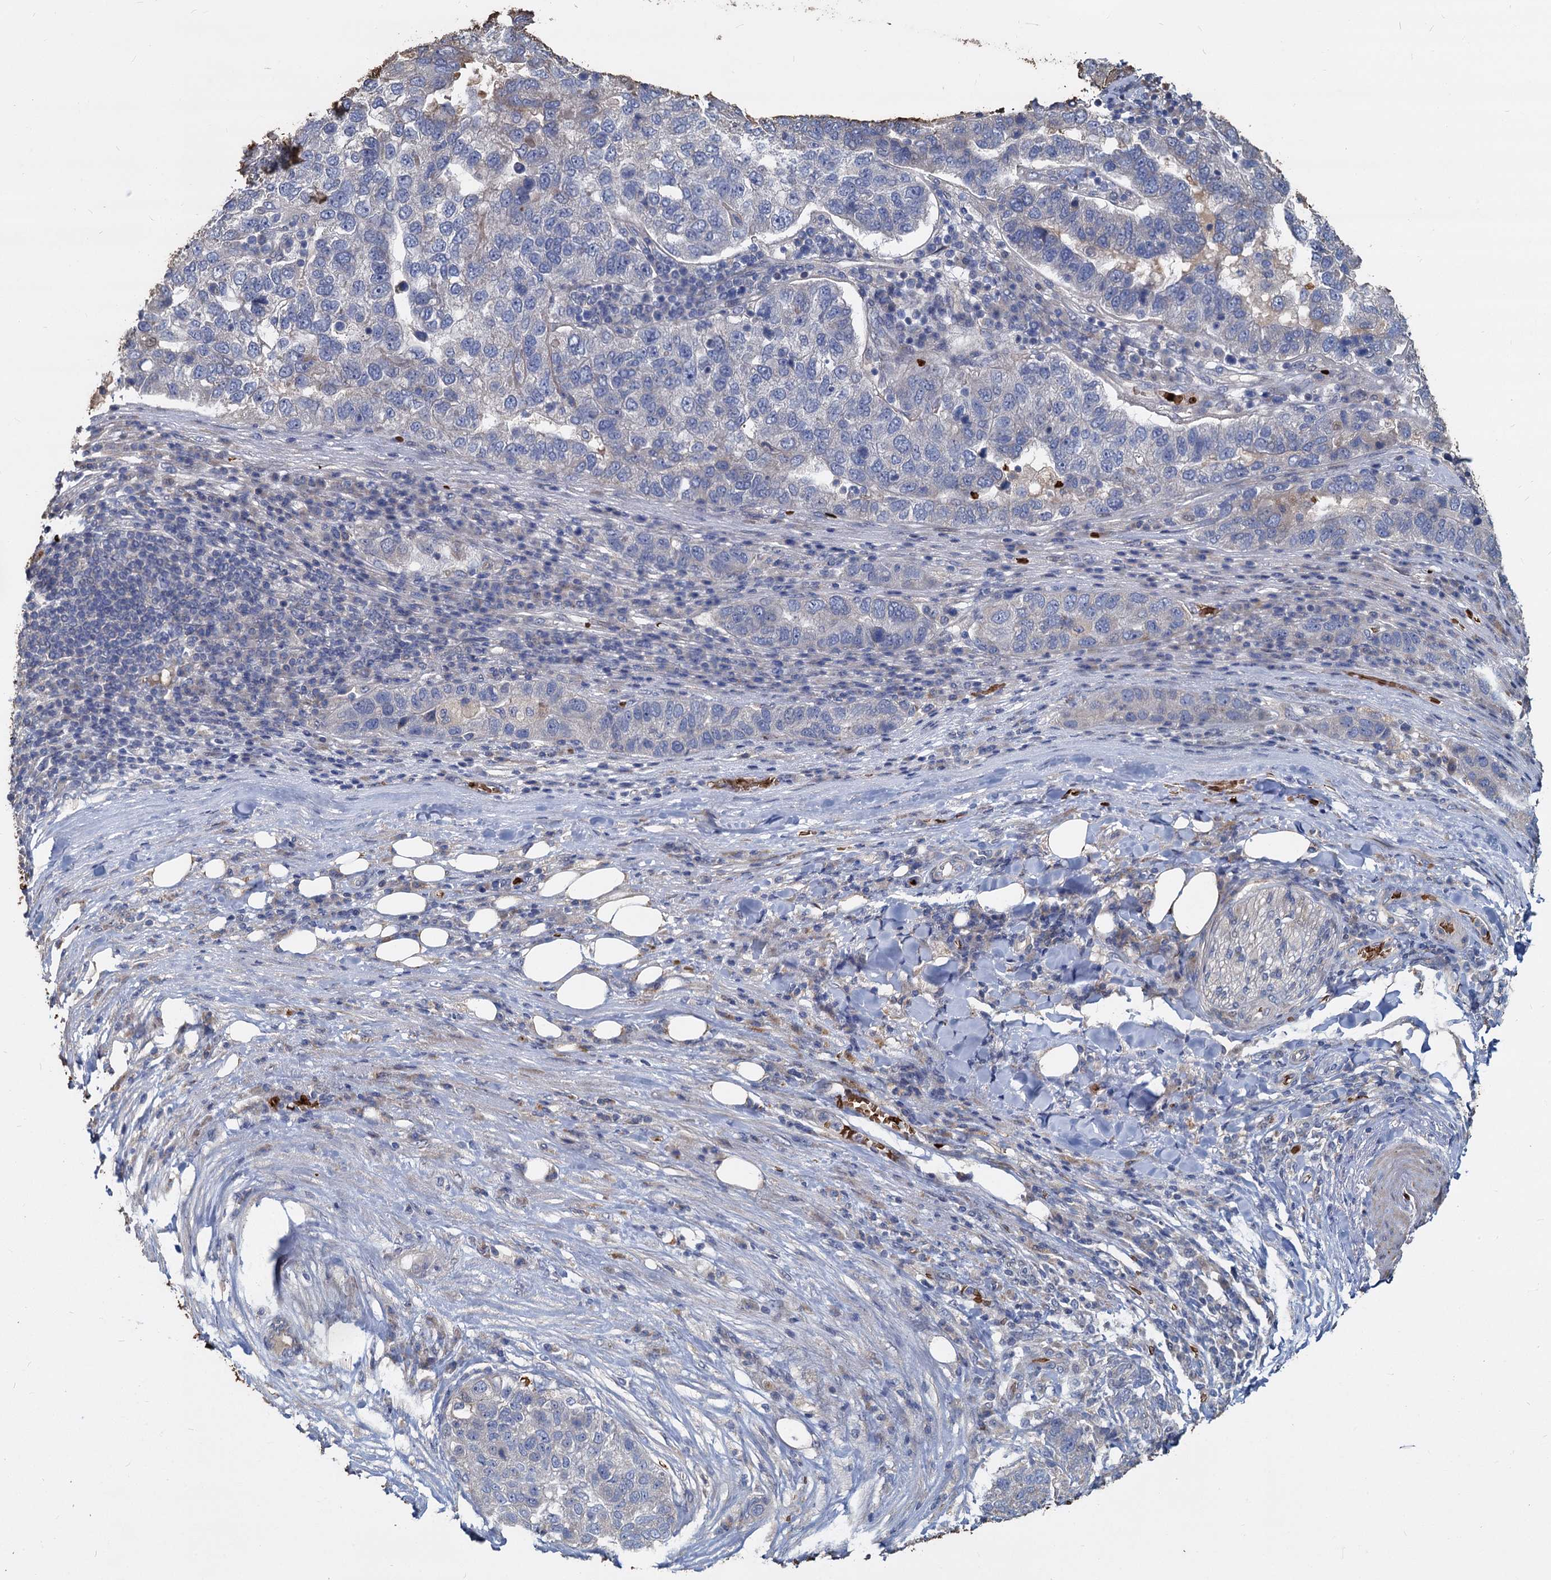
{"staining": {"intensity": "negative", "quantity": "none", "location": "none"}, "tissue": "pancreatic cancer", "cell_type": "Tumor cells", "image_type": "cancer", "snomed": [{"axis": "morphology", "description": "Adenocarcinoma, NOS"}, {"axis": "topography", "description": "Pancreas"}], "caption": "Tumor cells are negative for brown protein staining in adenocarcinoma (pancreatic). (DAB (3,3'-diaminobenzidine) immunohistochemistry with hematoxylin counter stain).", "gene": "TCTN2", "patient": {"sex": "female", "age": 61}}